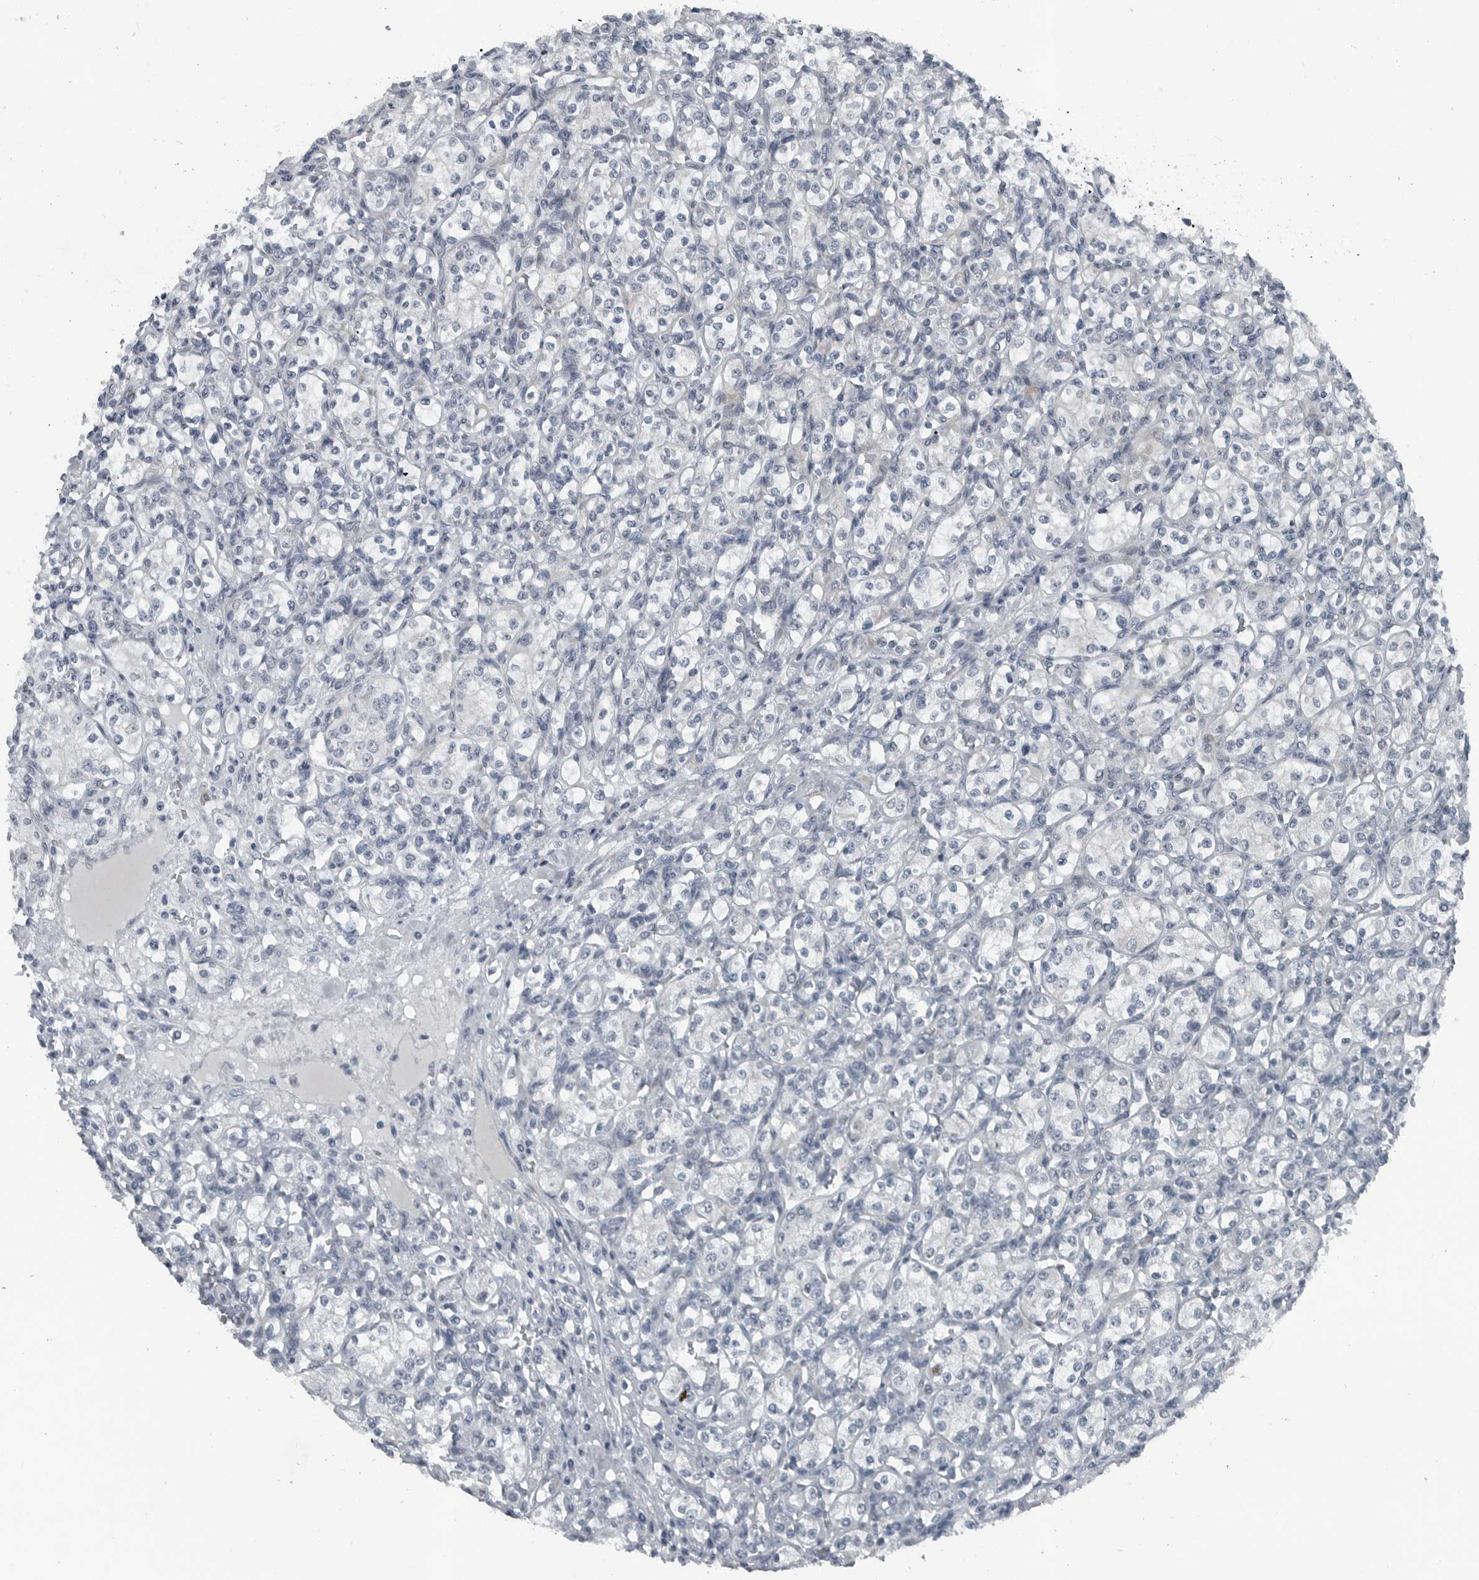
{"staining": {"intensity": "negative", "quantity": "none", "location": "none"}, "tissue": "renal cancer", "cell_type": "Tumor cells", "image_type": "cancer", "snomed": [{"axis": "morphology", "description": "Adenocarcinoma, NOS"}, {"axis": "topography", "description": "Kidney"}], "caption": "Tumor cells are negative for protein expression in human renal cancer (adenocarcinoma). (Brightfield microscopy of DAB (3,3'-diaminobenzidine) immunohistochemistry (IHC) at high magnification).", "gene": "DNAAF11", "patient": {"sex": "male", "age": 77}}